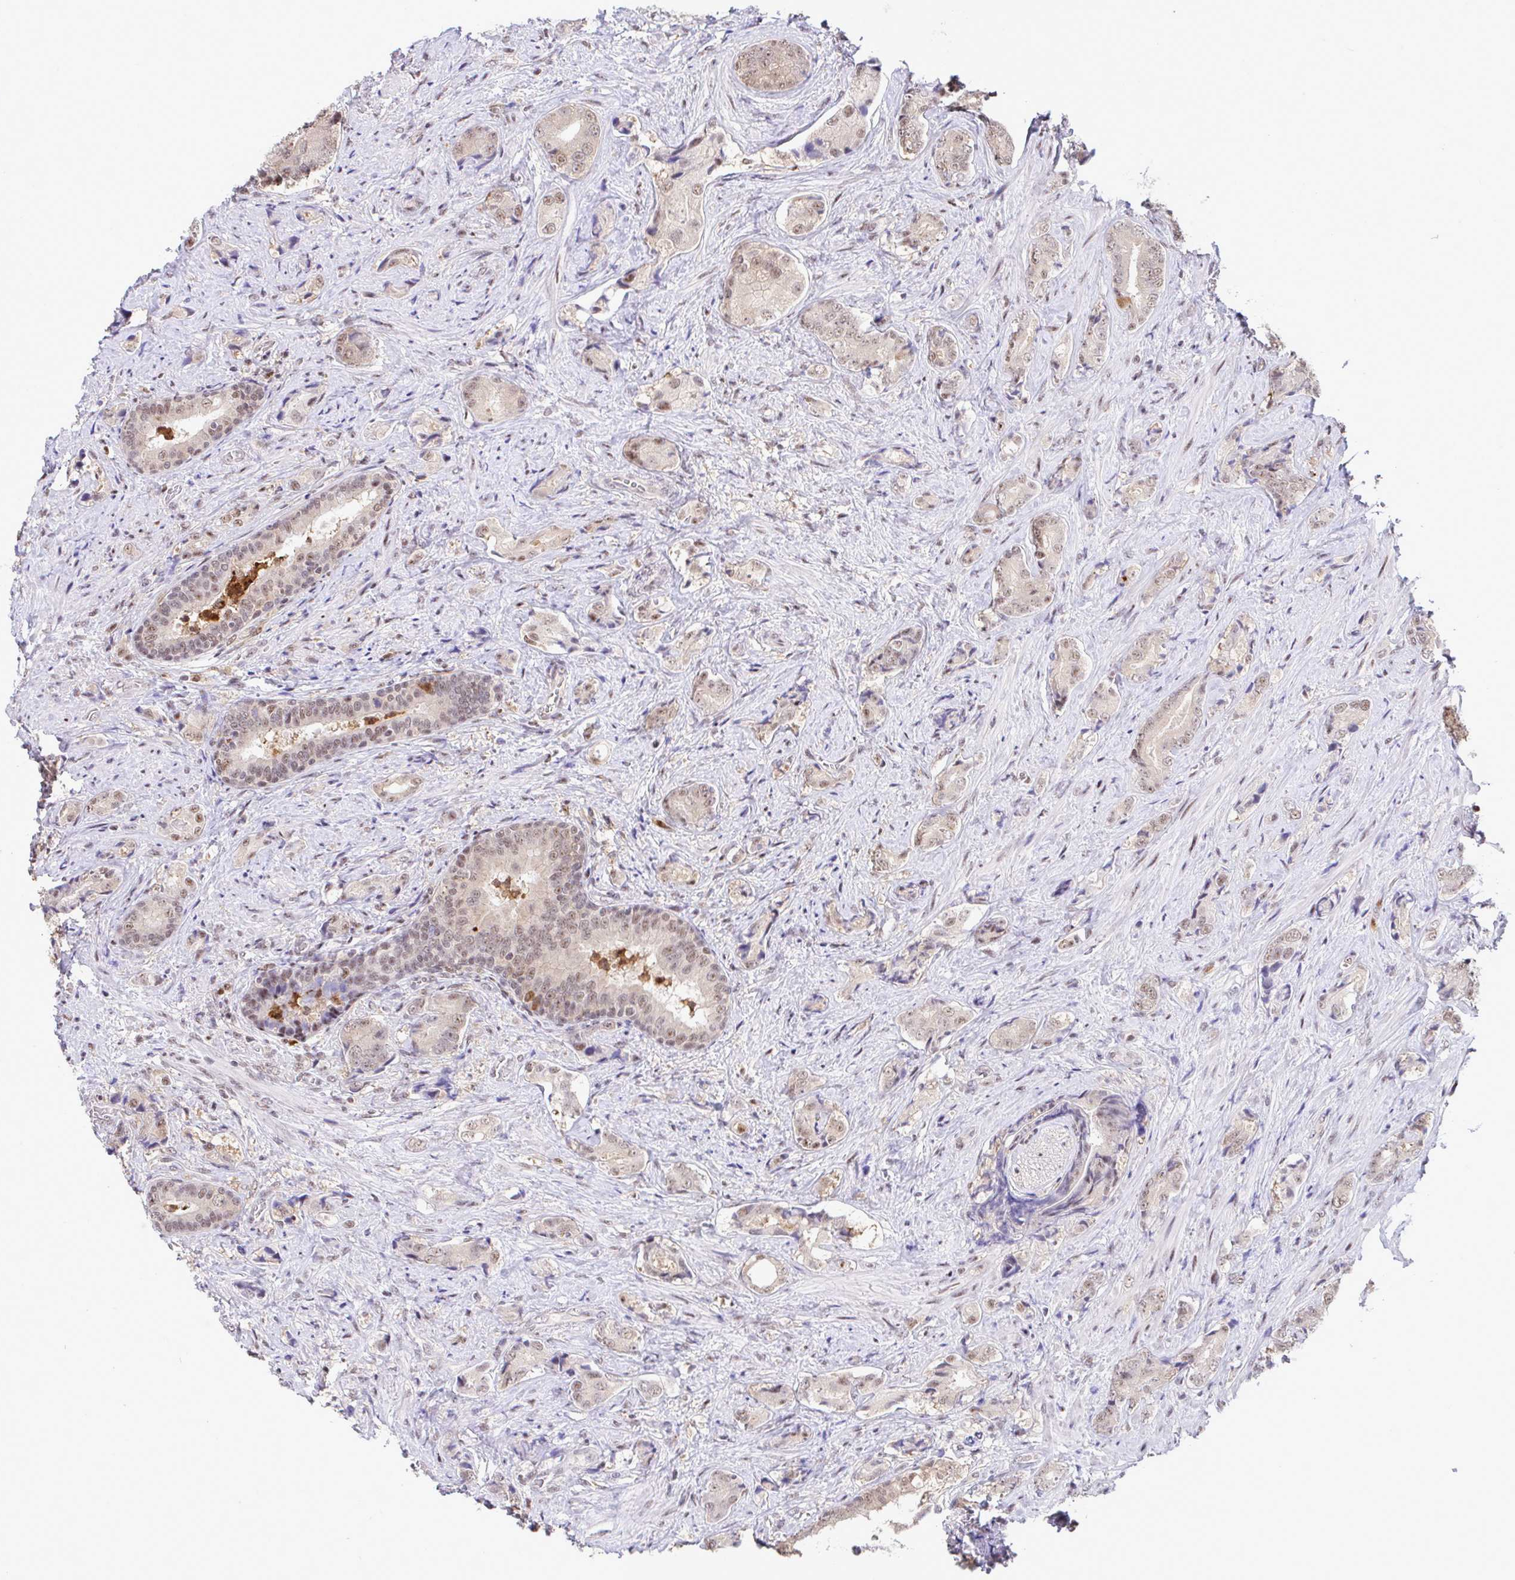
{"staining": {"intensity": "weak", "quantity": ">75%", "location": "nuclear"}, "tissue": "prostate cancer", "cell_type": "Tumor cells", "image_type": "cancer", "snomed": [{"axis": "morphology", "description": "Adenocarcinoma, High grade"}, {"axis": "topography", "description": "Prostate"}], "caption": "Protein staining of prostate cancer (adenocarcinoma (high-grade)) tissue shows weak nuclear expression in about >75% of tumor cells. Immunohistochemistry stains the protein in brown and the nuclei are stained blue.", "gene": "OR6K3", "patient": {"sex": "male", "age": 62}}